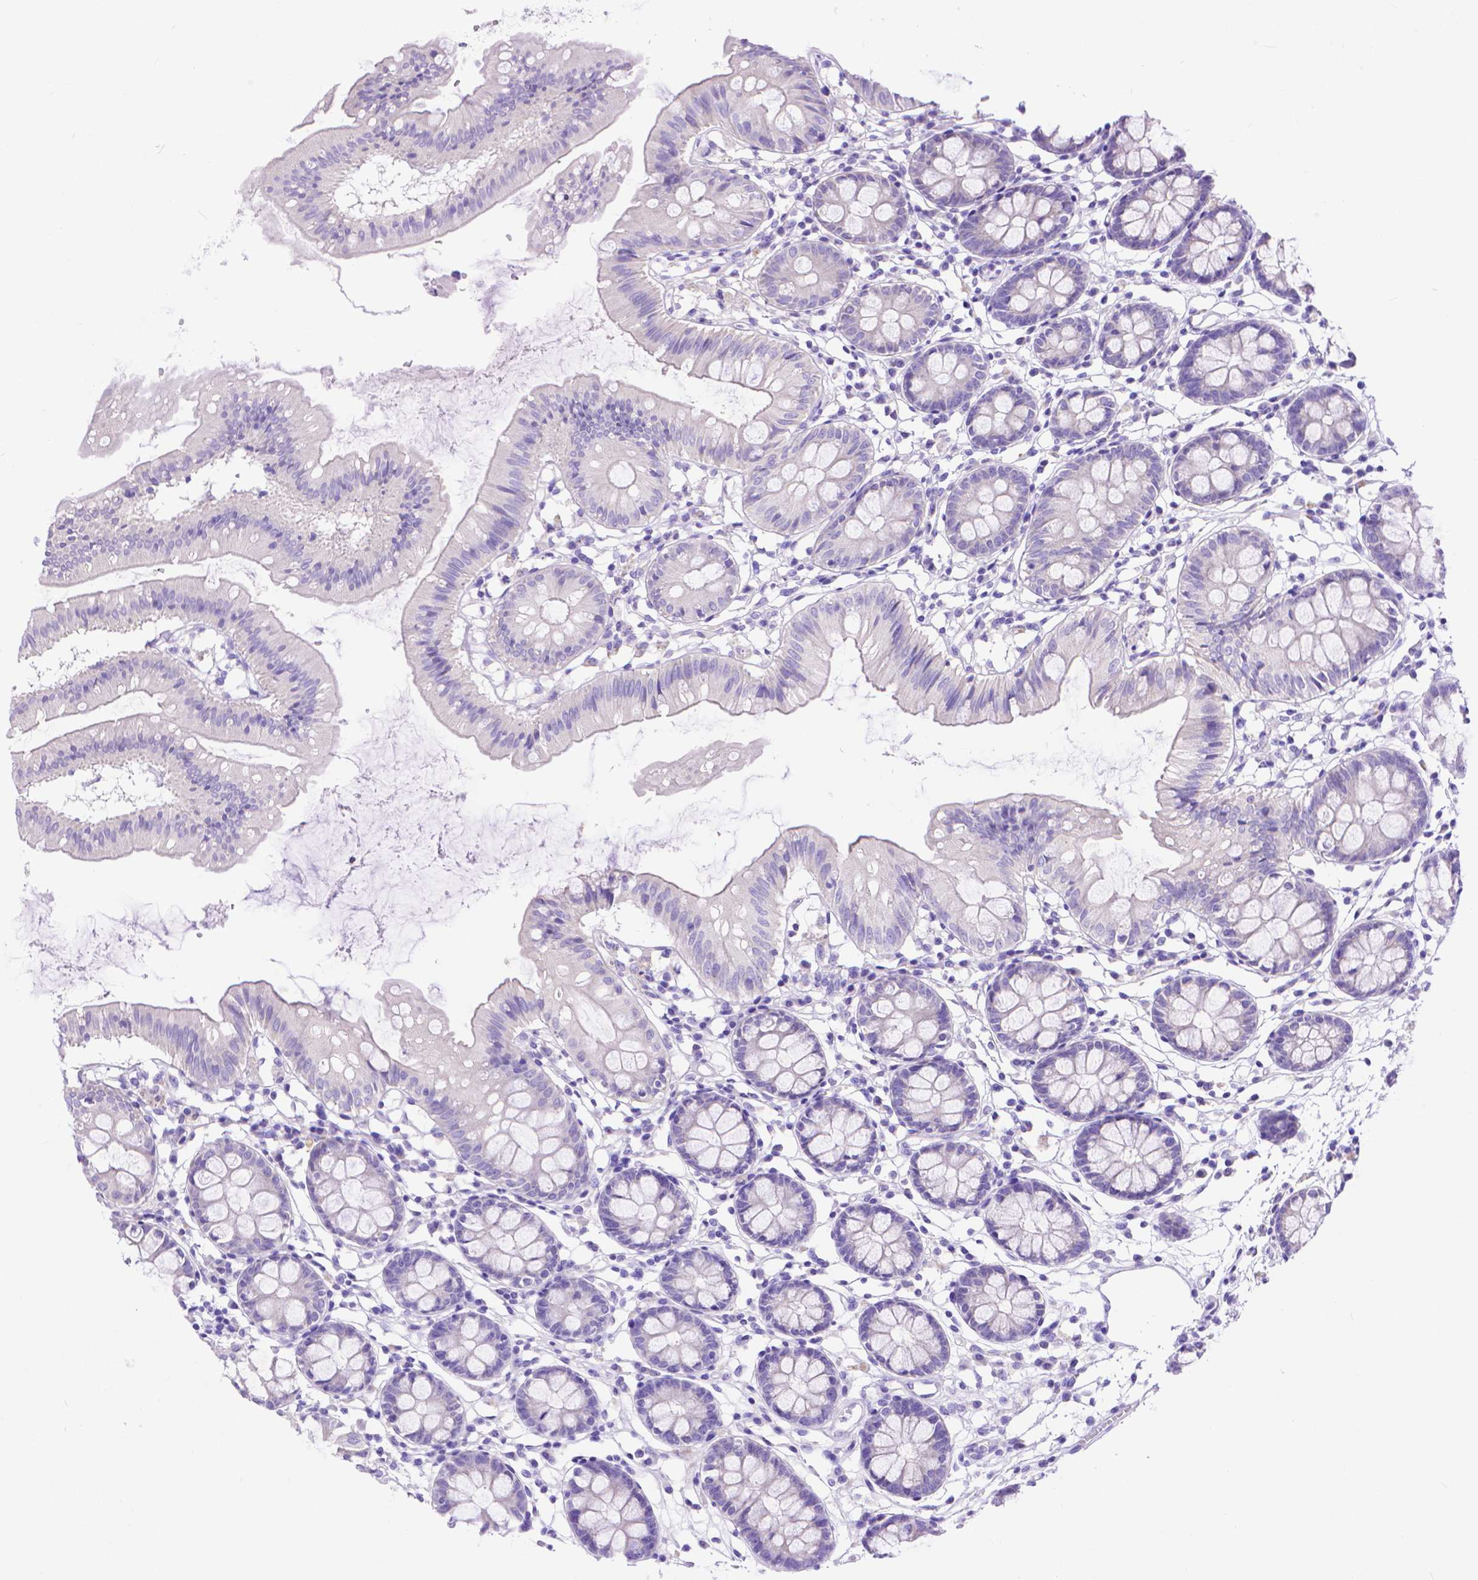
{"staining": {"intensity": "negative", "quantity": "none", "location": "none"}, "tissue": "colon", "cell_type": "Endothelial cells", "image_type": "normal", "snomed": [{"axis": "morphology", "description": "Normal tissue, NOS"}, {"axis": "topography", "description": "Colon"}], "caption": "Immunohistochemistry image of unremarkable colon stained for a protein (brown), which exhibits no expression in endothelial cells.", "gene": "DHRS2", "patient": {"sex": "female", "age": 84}}